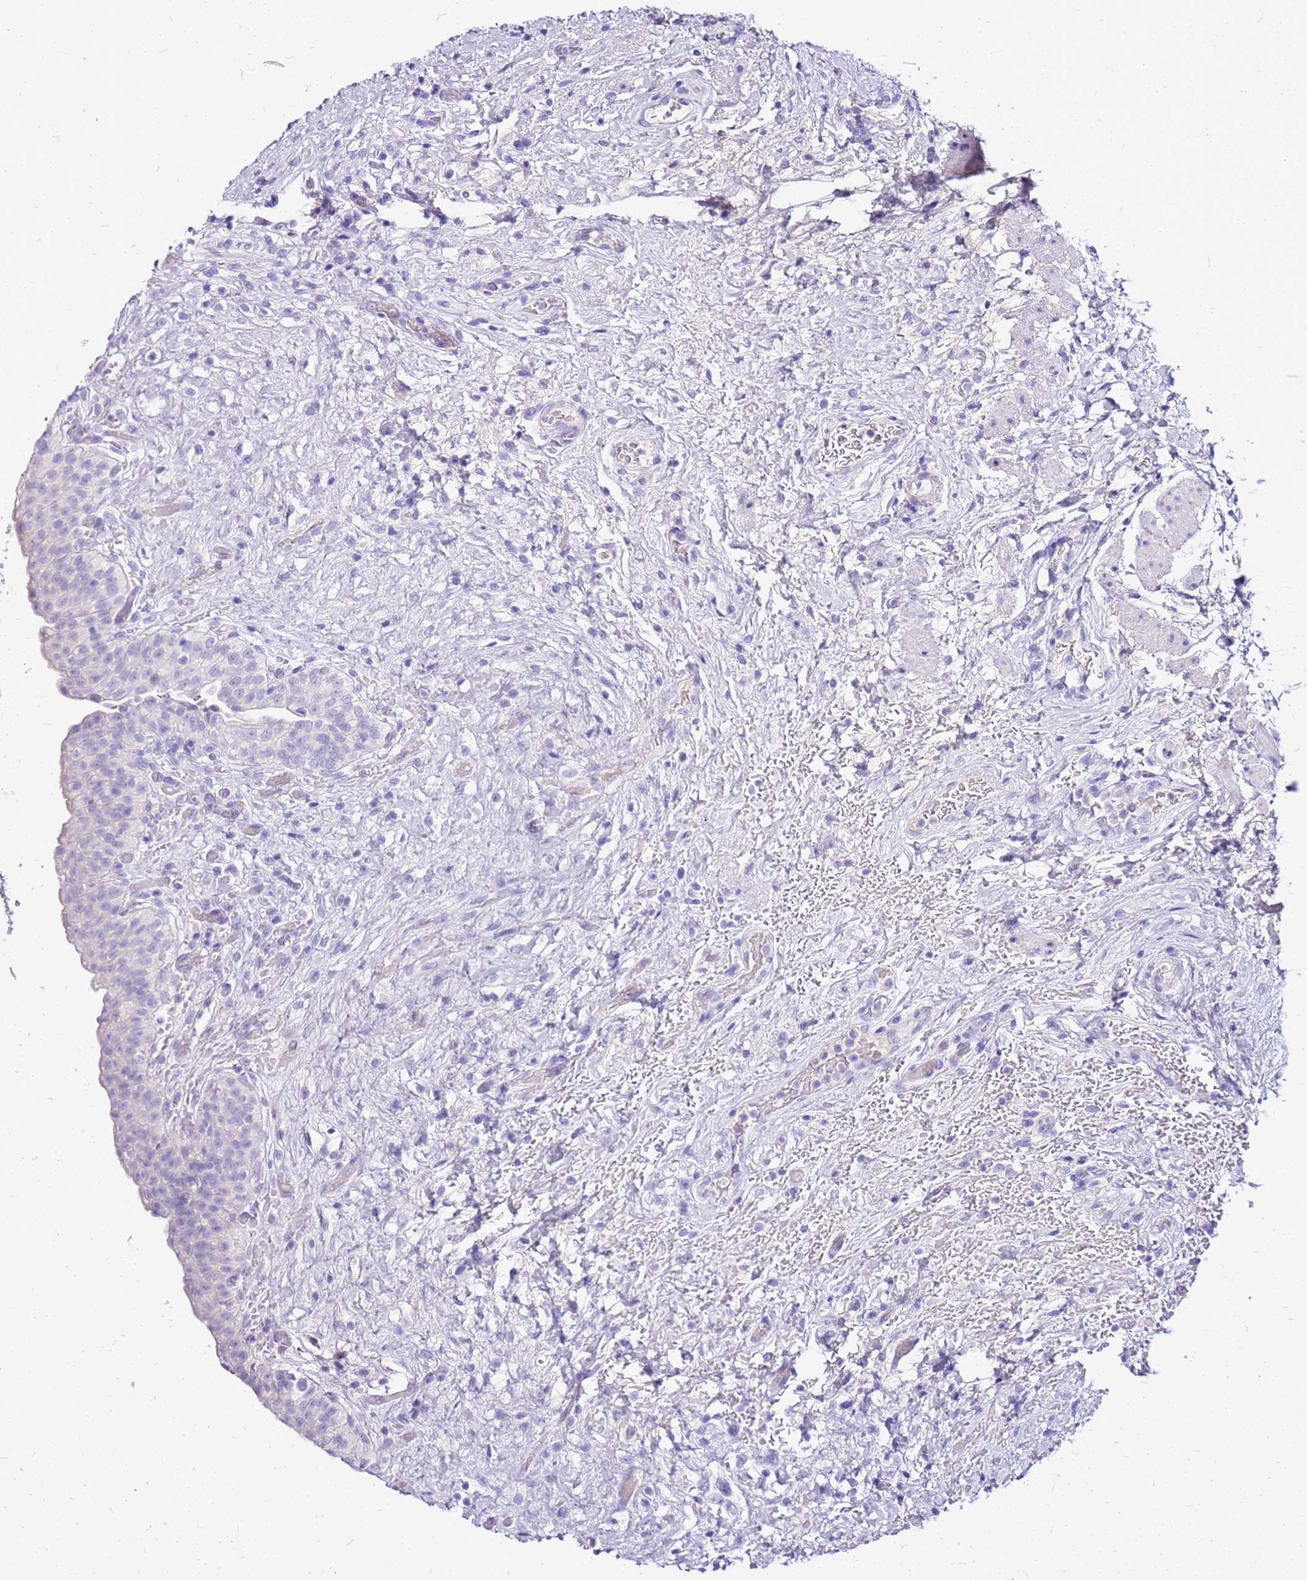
{"staining": {"intensity": "negative", "quantity": "none", "location": "none"}, "tissue": "urinary bladder", "cell_type": "Urothelial cells", "image_type": "normal", "snomed": [{"axis": "morphology", "description": "Normal tissue, NOS"}, {"axis": "topography", "description": "Urinary bladder"}], "caption": "This is an immunohistochemistry (IHC) photomicrograph of unremarkable human urinary bladder. There is no positivity in urothelial cells.", "gene": "DCDC2B", "patient": {"sex": "male", "age": 69}}